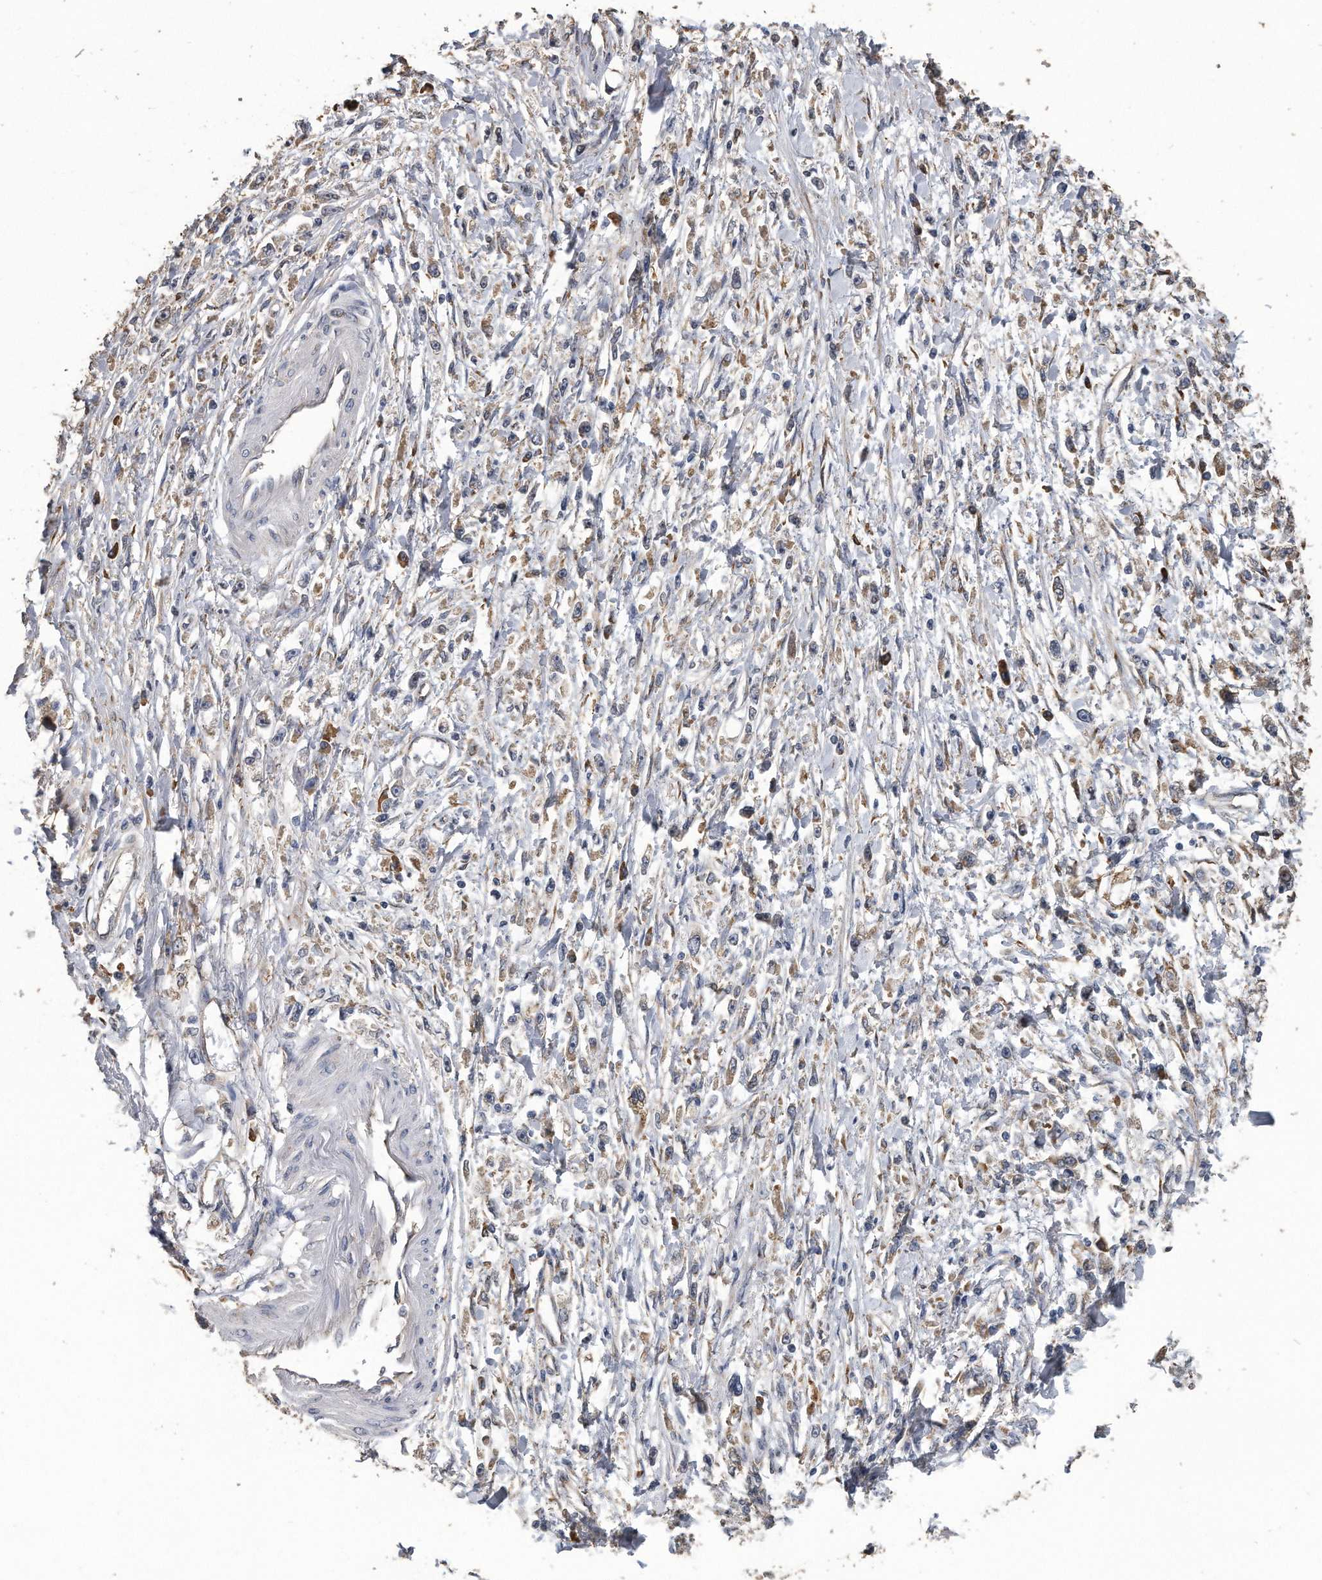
{"staining": {"intensity": "weak", "quantity": "25%-75%", "location": "cytoplasmic/membranous"}, "tissue": "stomach cancer", "cell_type": "Tumor cells", "image_type": "cancer", "snomed": [{"axis": "morphology", "description": "Adenocarcinoma, NOS"}, {"axis": "topography", "description": "Stomach"}], "caption": "Human stomach adenocarcinoma stained for a protein (brown) demonstrates weak cytoplasmic/membranous positive positivity in approximately 25%-75% of tumor cells.", "gene": "PCLO", "patient": {"sex": "female", "age": 59}}